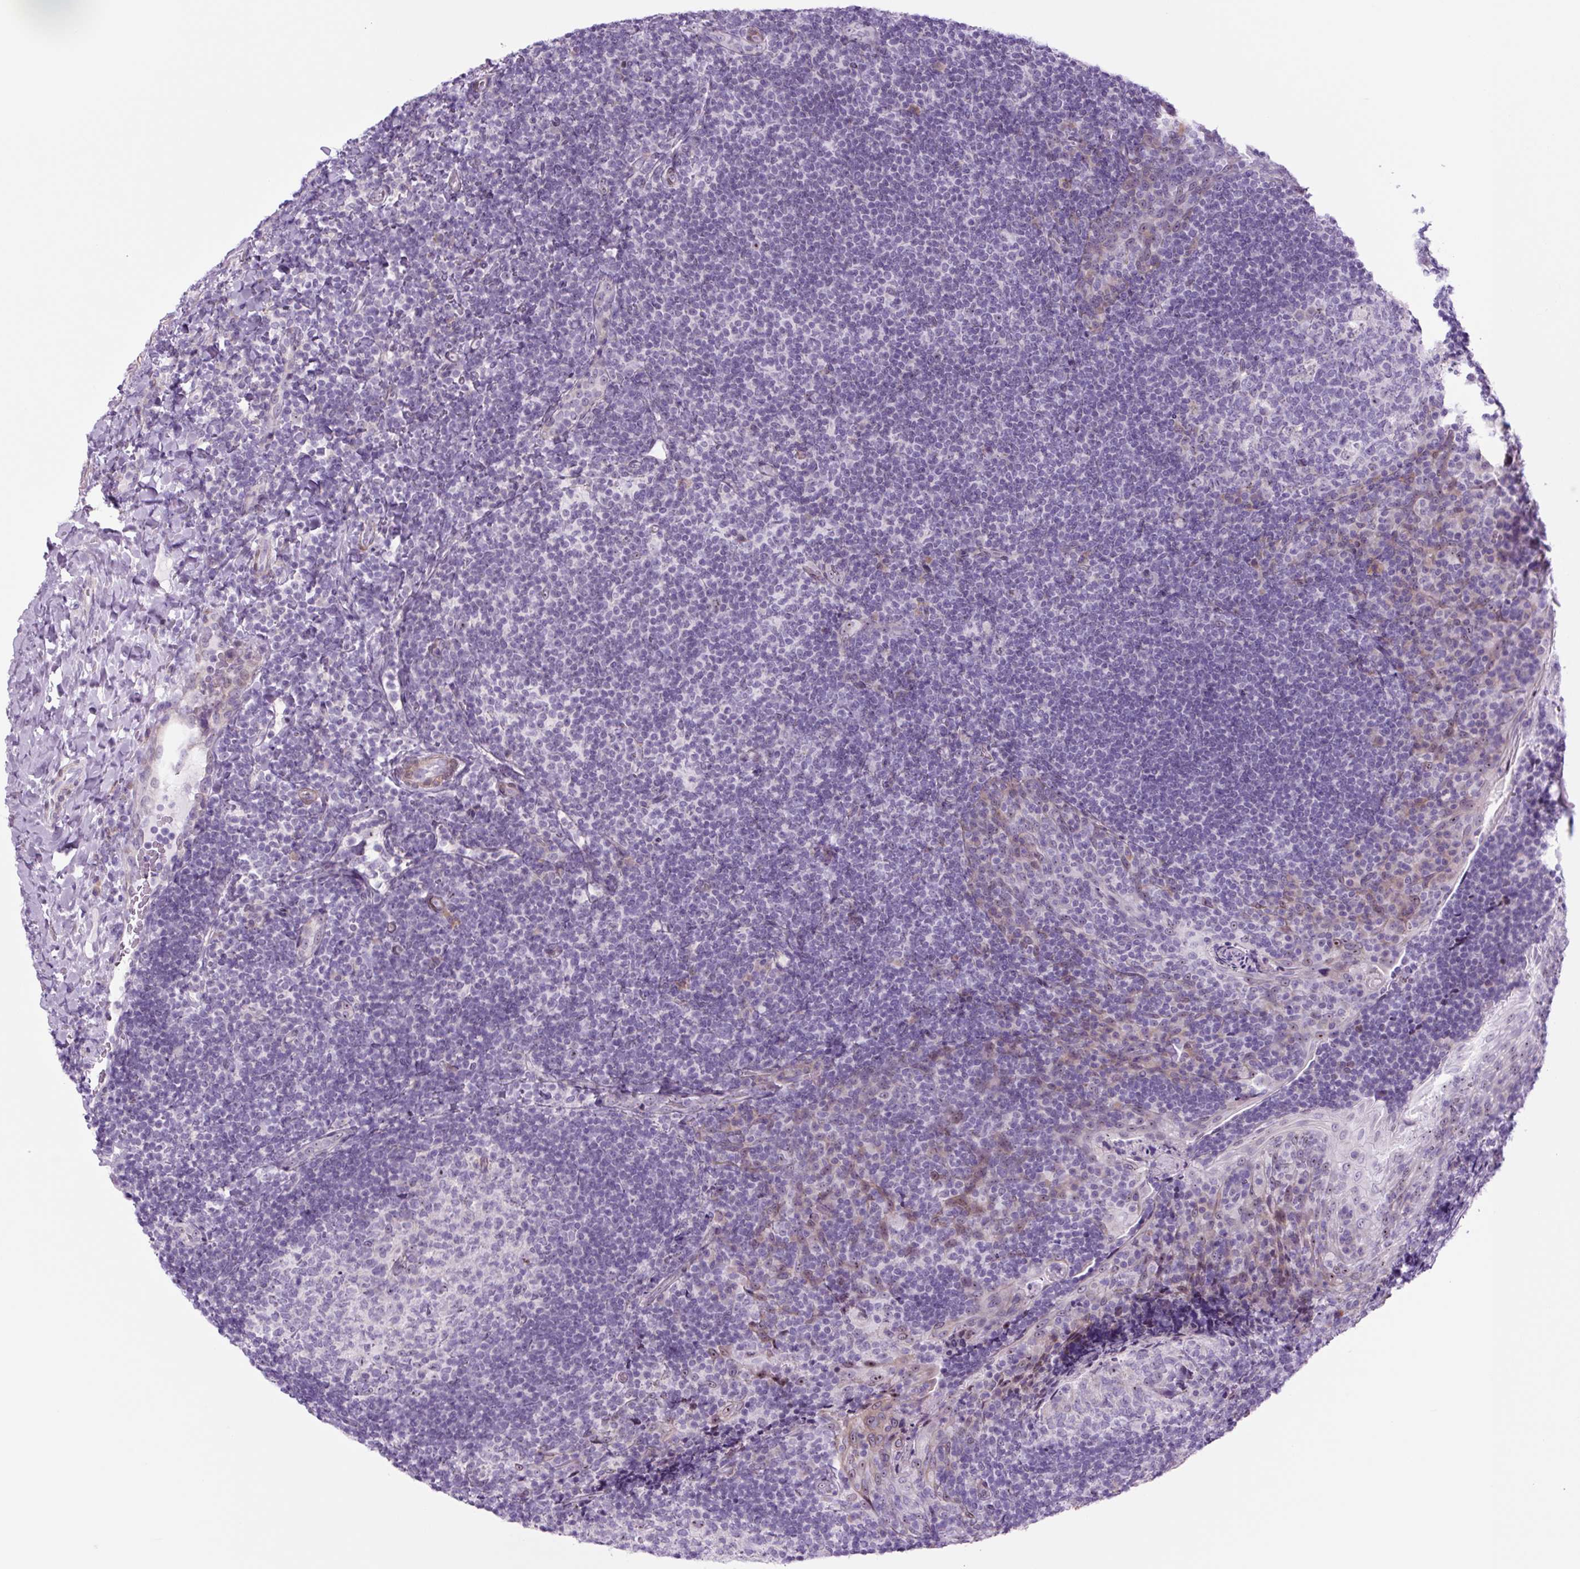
{"staining": {"intensity": "moderate", "quantity": "<25%", "location": "nuclear"}, "tissue": "tonsil", "cell_type": "Germinal center cells", "image_type": "normal", "snomed": [{"axis": "morphology", "description": "Normal tissue, NOS"}, {"axis": "topography", "description": "Tonsil"}], "caption": "Moderate nuclear expression is appreciated in approximately <25% of germinal center cells in benign tonsil. The protein of interest is shown in brown color, while the nuclei are stained blue.", "gene": "RRS1", "patient": {"sex": "male", "age": 17}}